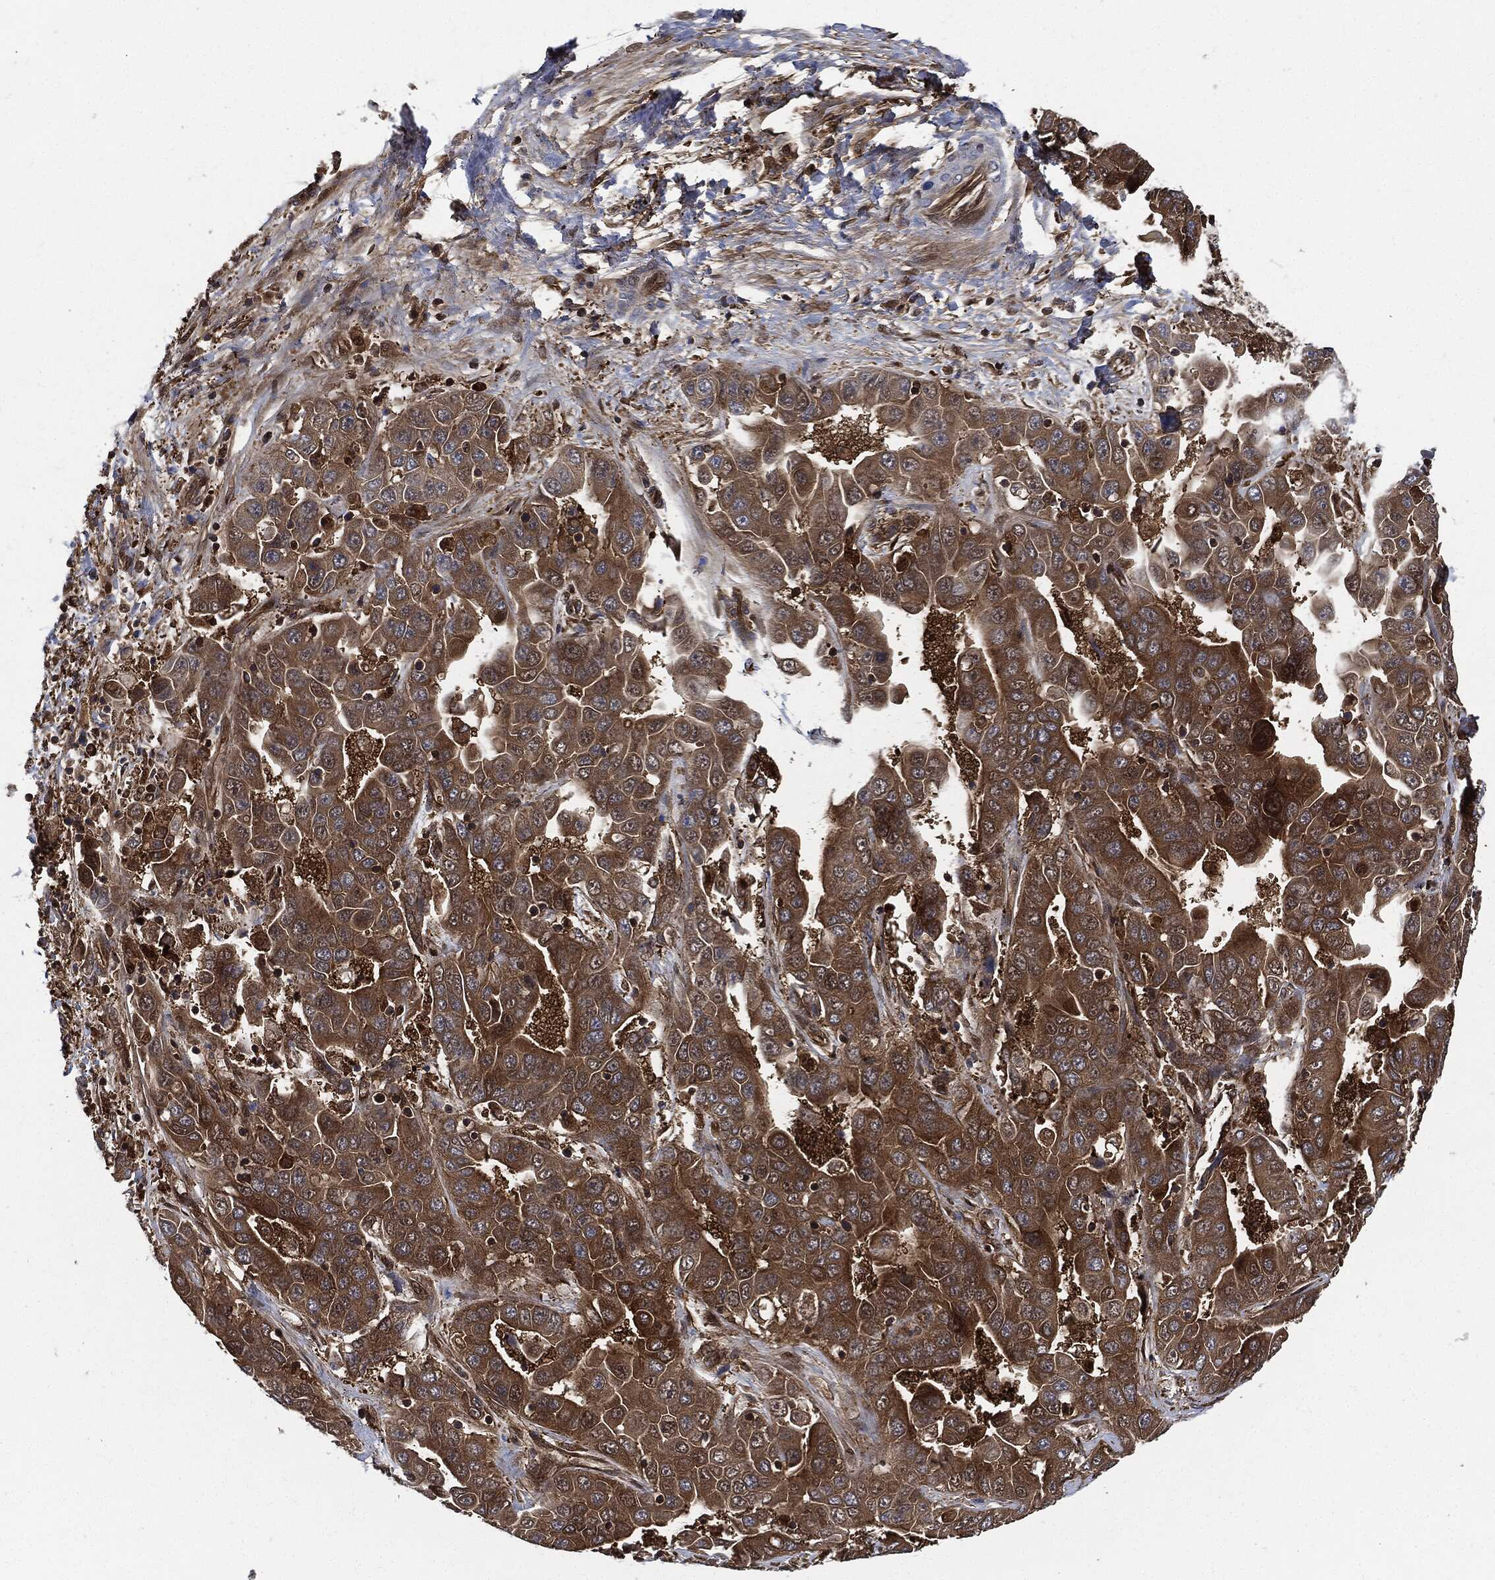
{"staining": {"intensity": "strong", "quantity": ">75%", "location": "cytoplasmic/membranous"}, "tissue": "liver cancer", "cell_type": "Tumor cells", "image_type": "cancer", "snomed": [{"axis": "morphology", "description": "Cholangiocarcinoma"}, {"axis": "topography", "description": "Liver"}], "caption": "Liver cancer (cholangiocarcinoma) stained with a brown dye reveals strong cytoplasmic/membranous positive expression in approximately >75% of tumor cells.", "gene": "XPNPEP1", "patient": {"sex": "female", "age": 52}}